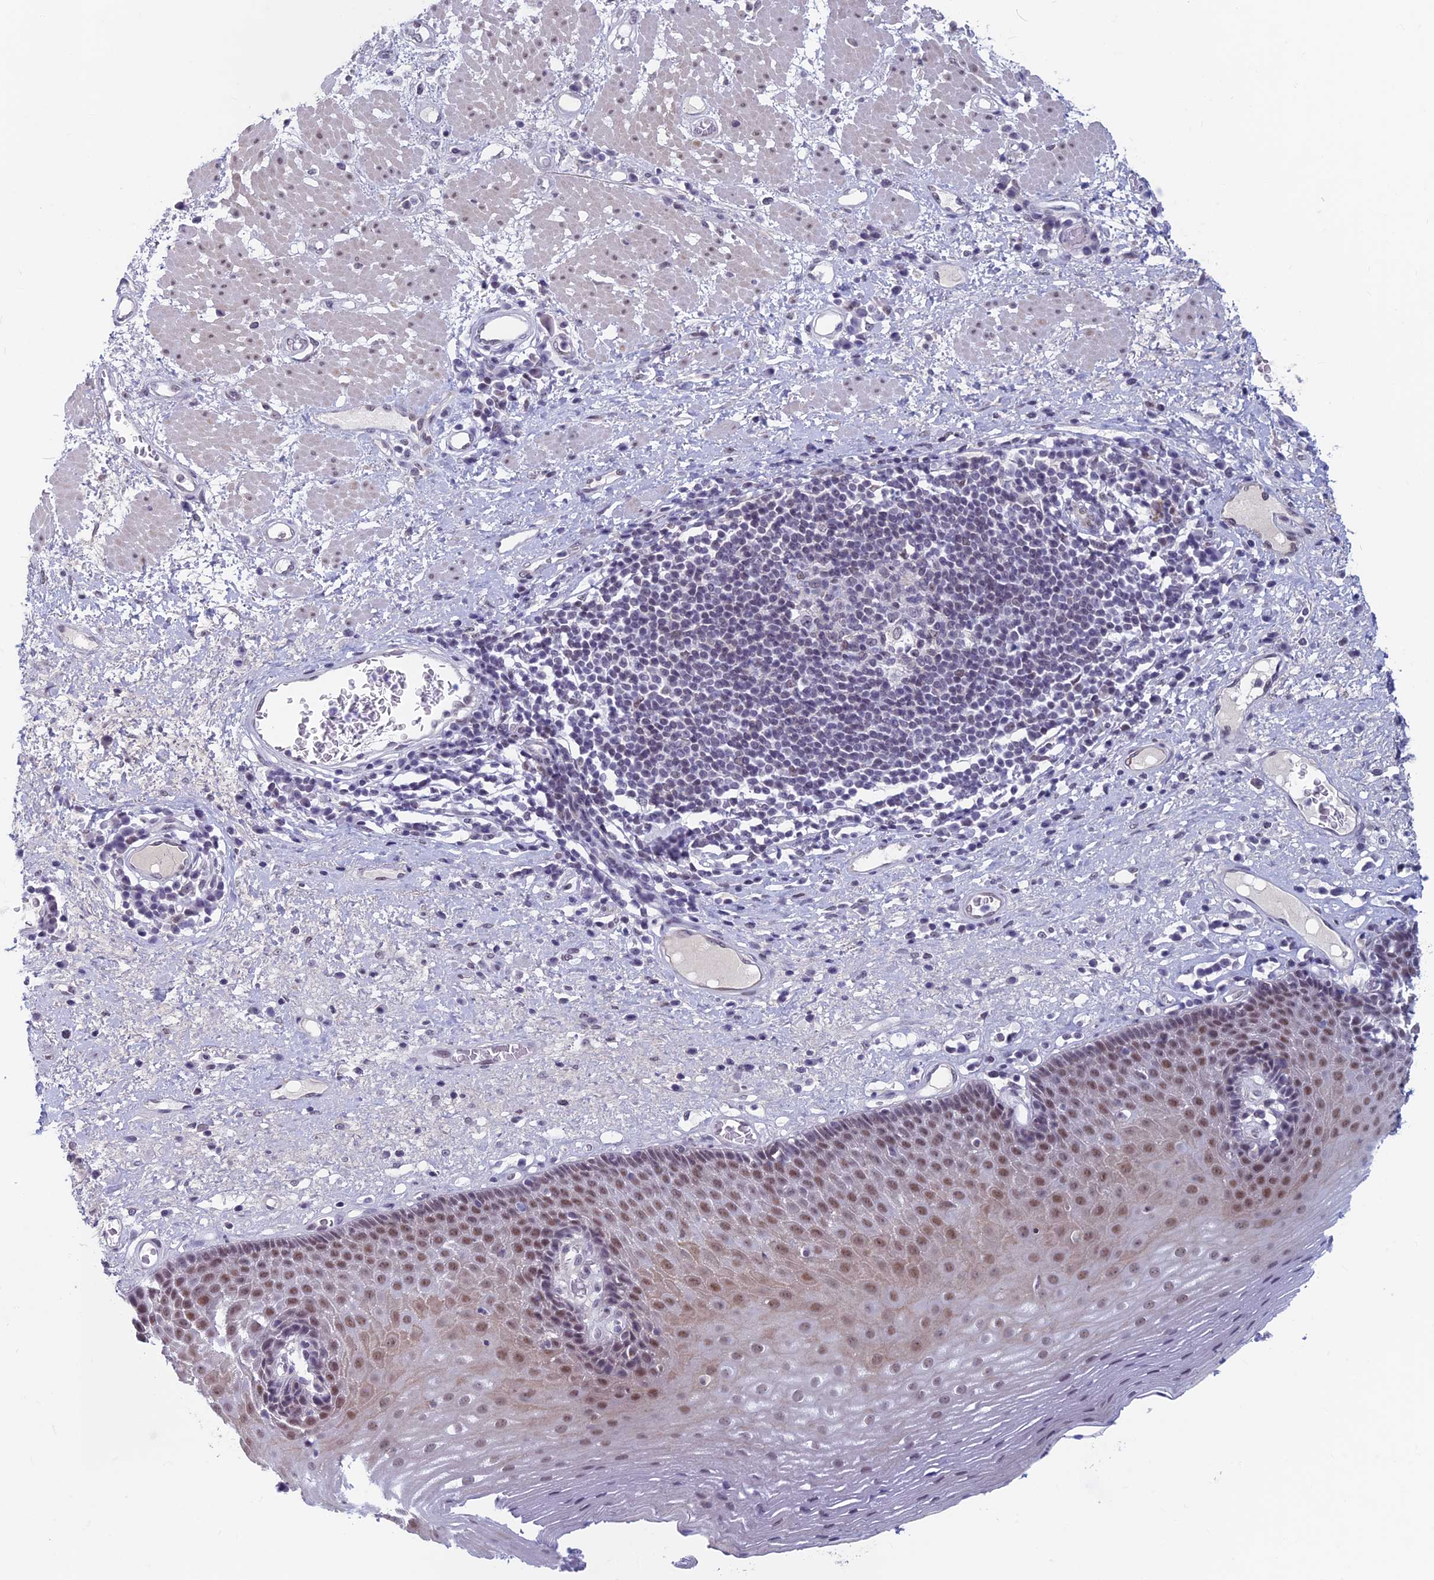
{"staining": {"intensity": "moderate", "quantity": "25%-75%", "location": "nuclear"}, "tissue": "esophagus", "cell_type": "Squamous epithelial cells", "image_type": "normal", "snomed": [{"axis": "morphology", "description": "Normal tissue, NOS"}, {"axis": "morphology", "description": "Adenocarcinoma, NOS"}, {"axis": "topography", "description": "Esophagus"}], "caption": "Moderate nuclear protein expression is present in approximately 25%-75% of squamous epithelial cells in esophagus. (Stains: DAB (3,3'-diaminobenzidine) in brown, nuclei in blue, Microscopy: brightfield microscopy at high magnification).", "gene": "ASH2L", "patient": {"sex": "male", "age": 62}}